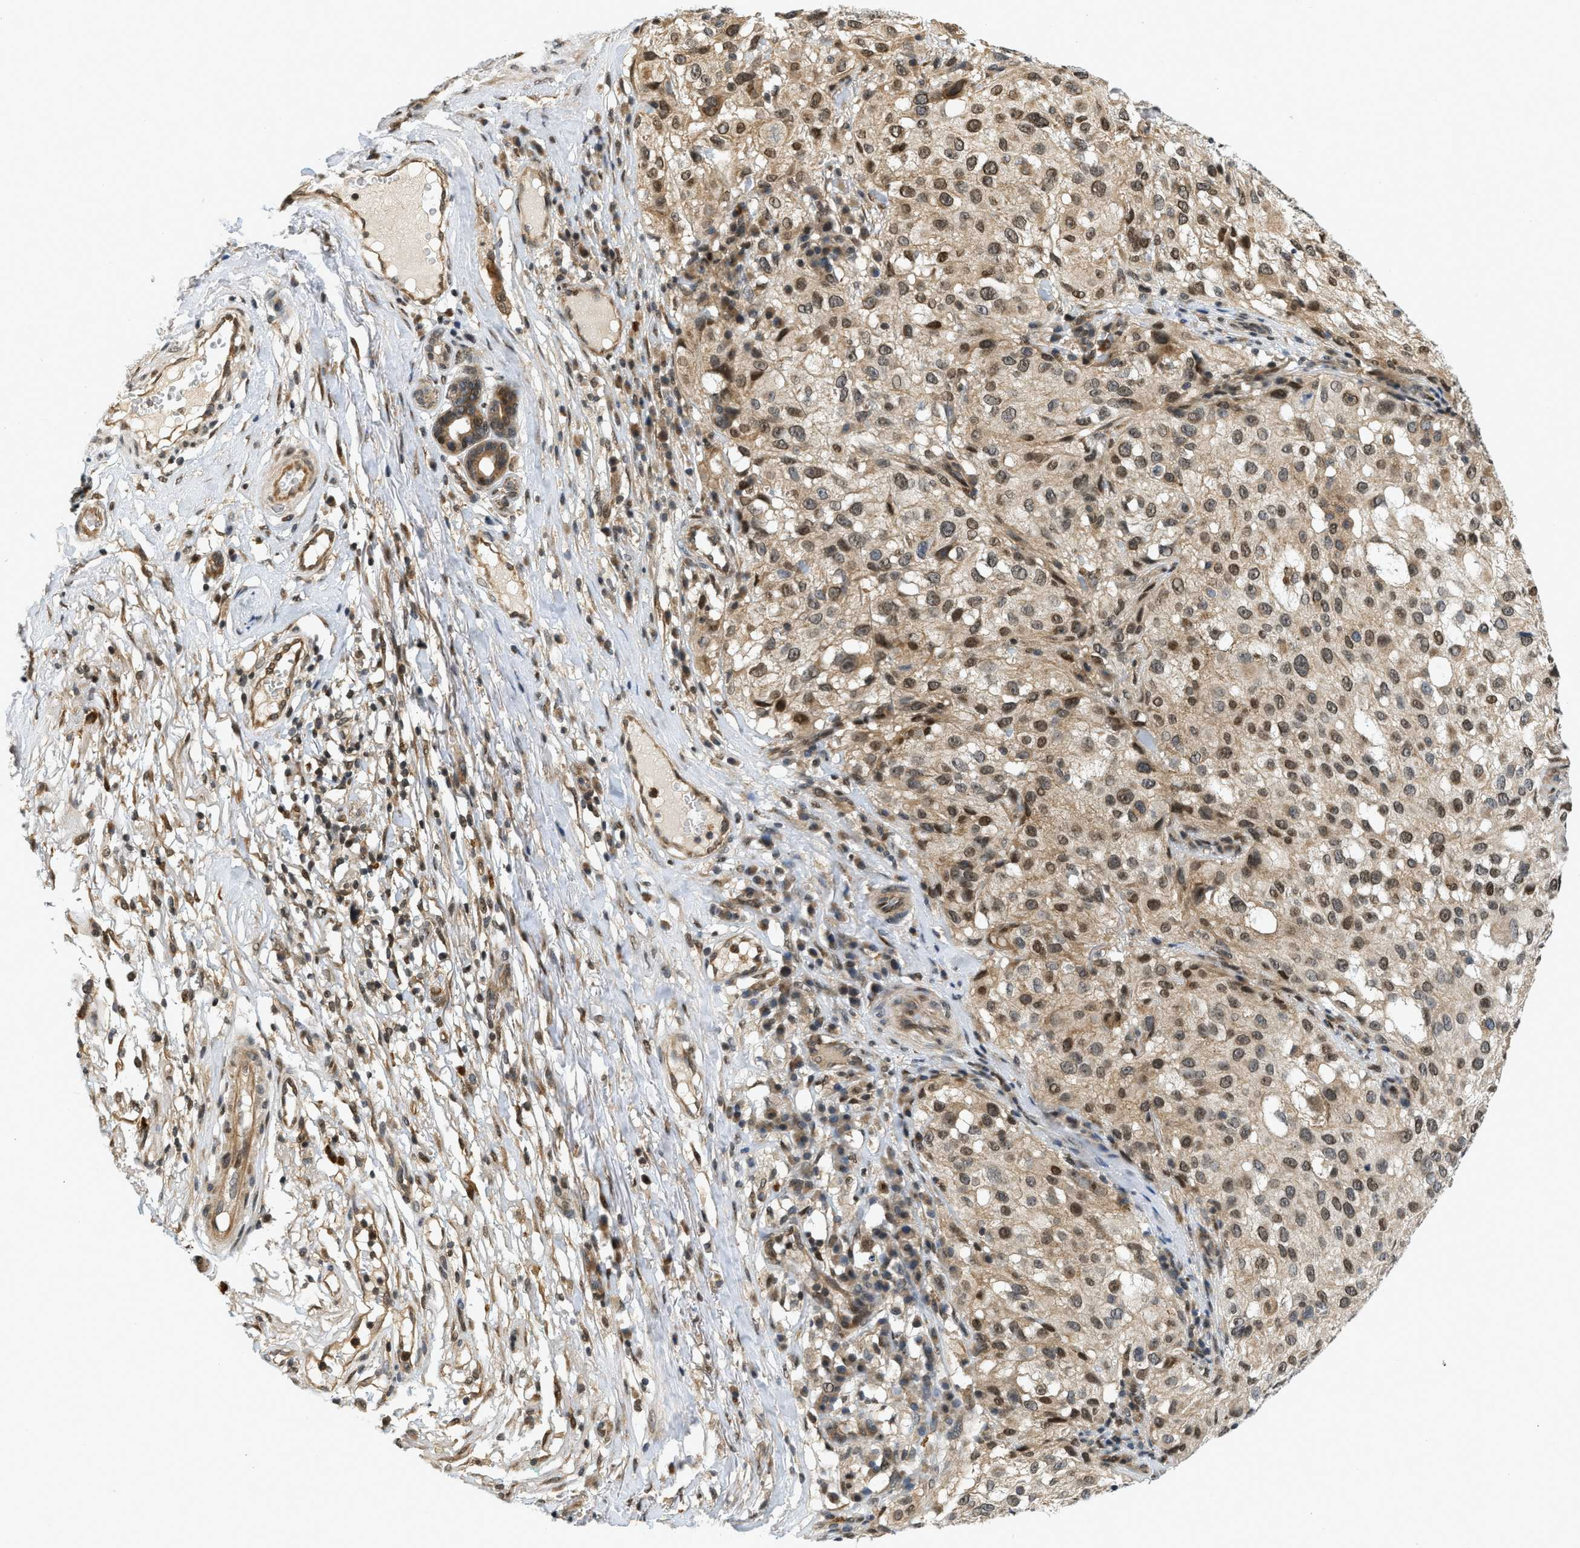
{"staining": {"intensity": "moderate", "quantity": ">75%", "location": "cytoplasmic/membranous,nuclear"}, "tissue": "melanoma", "cell_type": "Tumor cells", "image_type": "cancer", "snomed": [{"axis": "morphology", "description": "Necrosis, NOS"}, {"axis": "morphology", "description": "Malignant melanoma, NOS"}, {"axis": "topography", "description": "Skin"}], "caption": "Protein staining demonstrates moderate cytoplasmic/membranous and nuclear positivity in about >75% of tumor cells in malignant melanoma.", "gene": "KMT2A", "patient": {"sex": "female", "age": 87}}